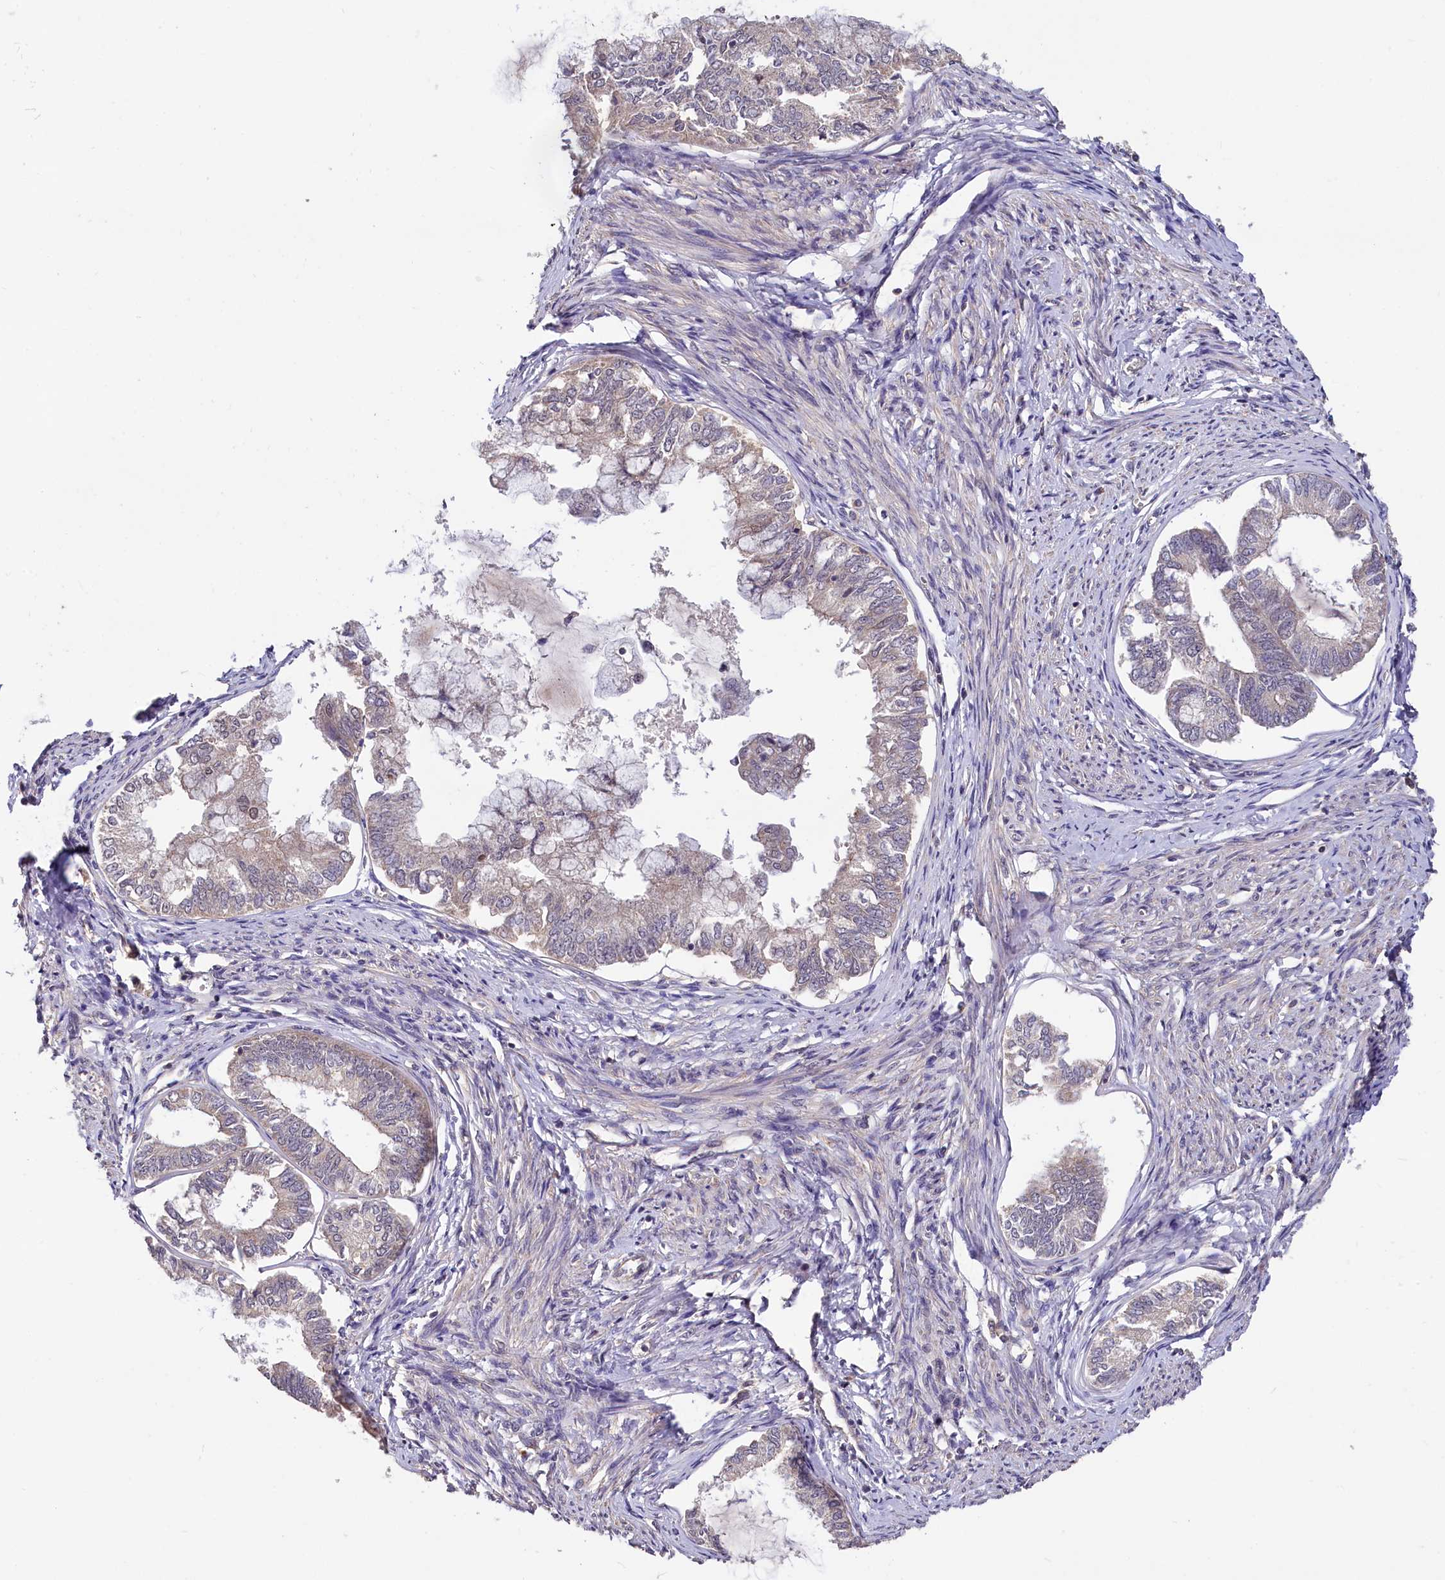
{"staining": {"intensity": "negative", "quantity": "none", "location": "none"}, "tissue": "endometrial cancer", "cell_type": "Tumor cells", "image_type": "cancer", "snomed": [{"axis": "morphology", "description": "Adenocarcinoma, NOS"}, {"axis": "topography", "description": "Endometrium"}], "caption": "Immunohistochemical staining of endometrial cancer (adenocarcinoma) reveals no significant staining in tumor cells.", "gene": "TMEM39A", "patient": {"sex": "female", "age": 86}}